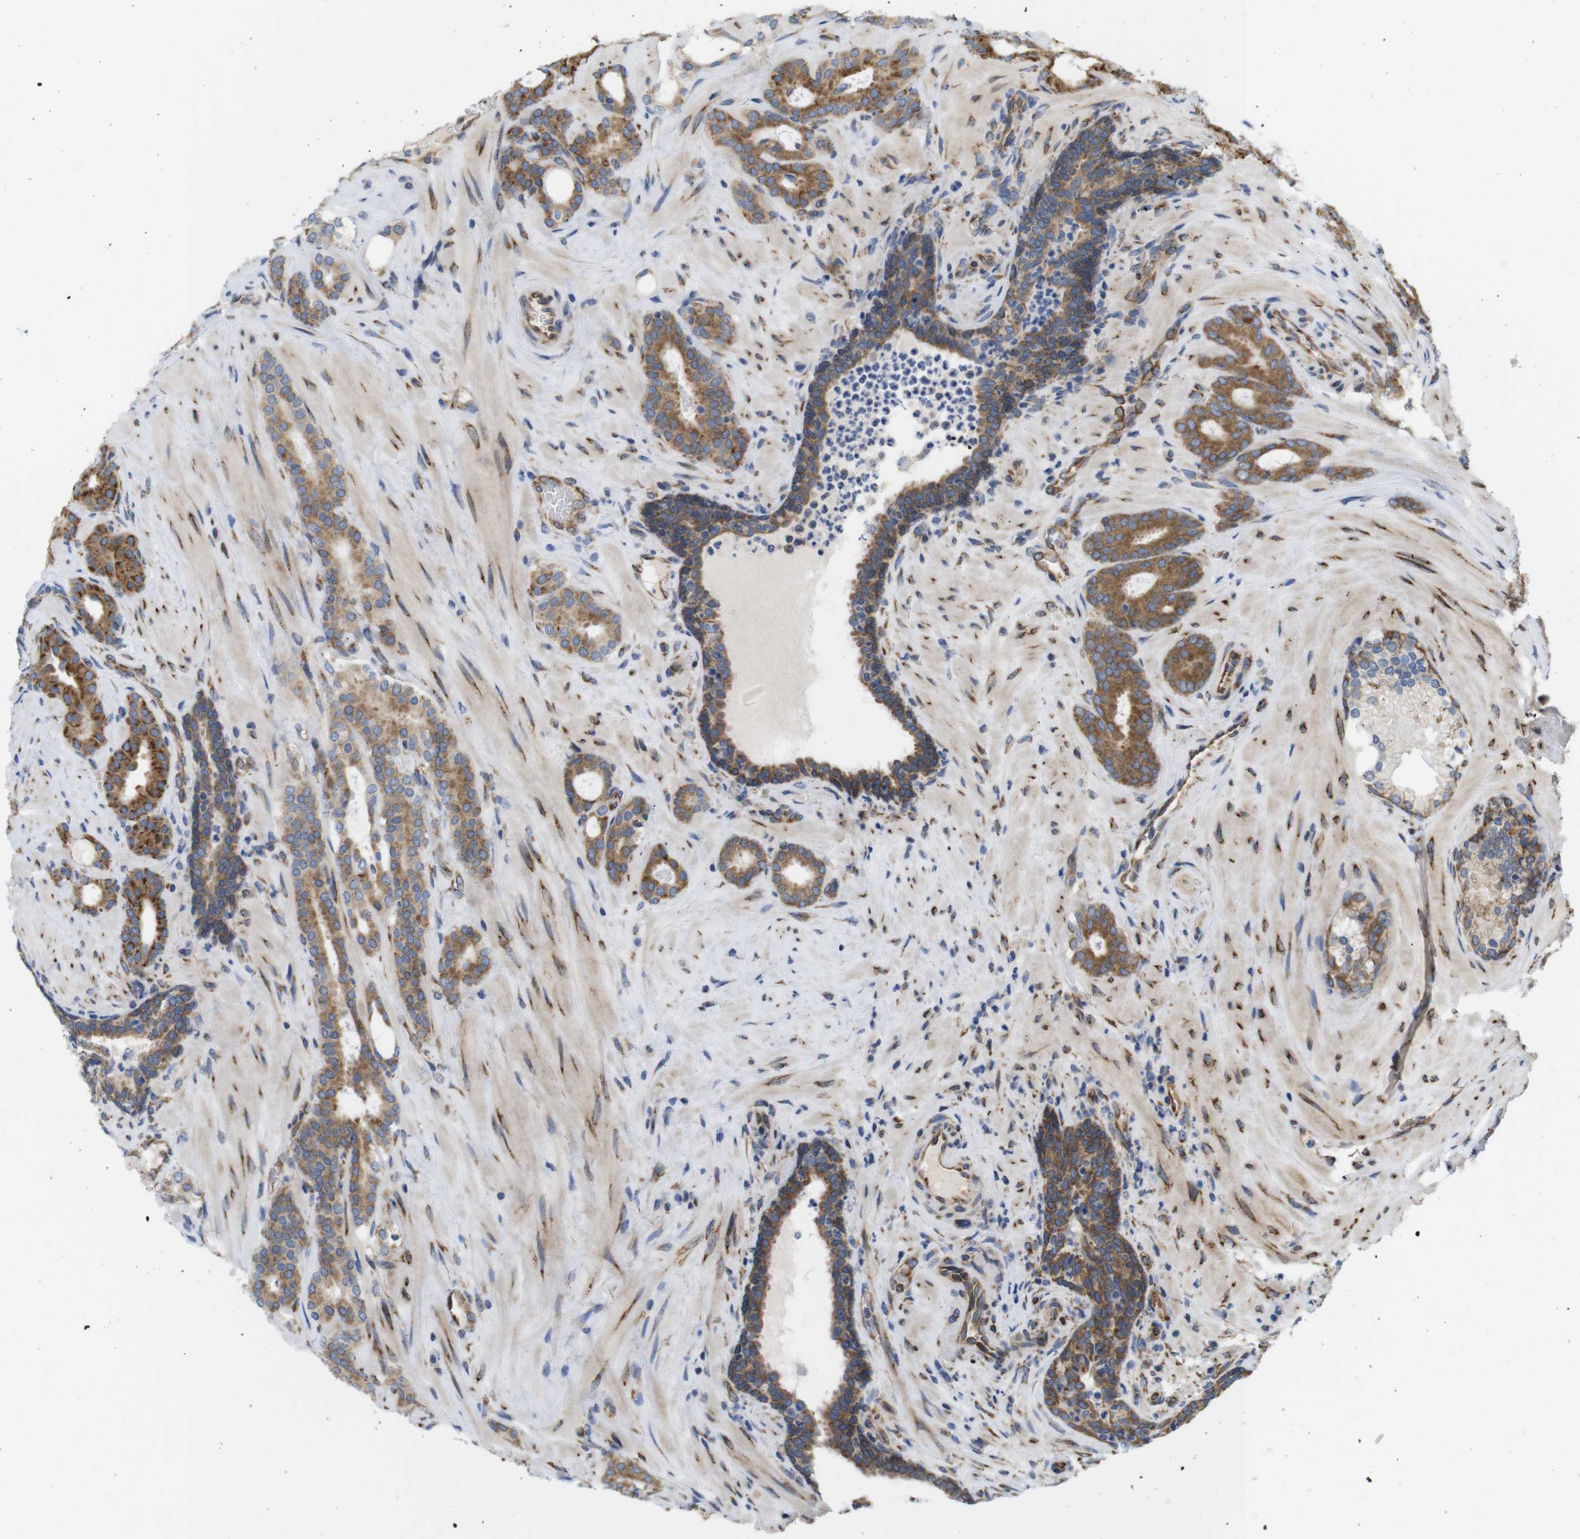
{"staining": {"intensity": "moderate", "quantity": ">75%", "location": "cytoplasmic/membranous"}, "tissue": "prostate cancer", "cell_type": "Tumor cells", "image_type": "cancer", "snomed": [{"axis": "morphology", "description": "Adenocarcinoma, Low grade"}, {"axis": "topography", "description": "Prostate"}], "caption": "This is a histology image of immunohistochemistry (IHC) staining of prostate low-grade adenocarcinoma, which shows moderate expression in the cytoplasmic/membranous of tumor cells.", "gene": "PCNX2", "patient": {"sex": "male", "age": 63}}